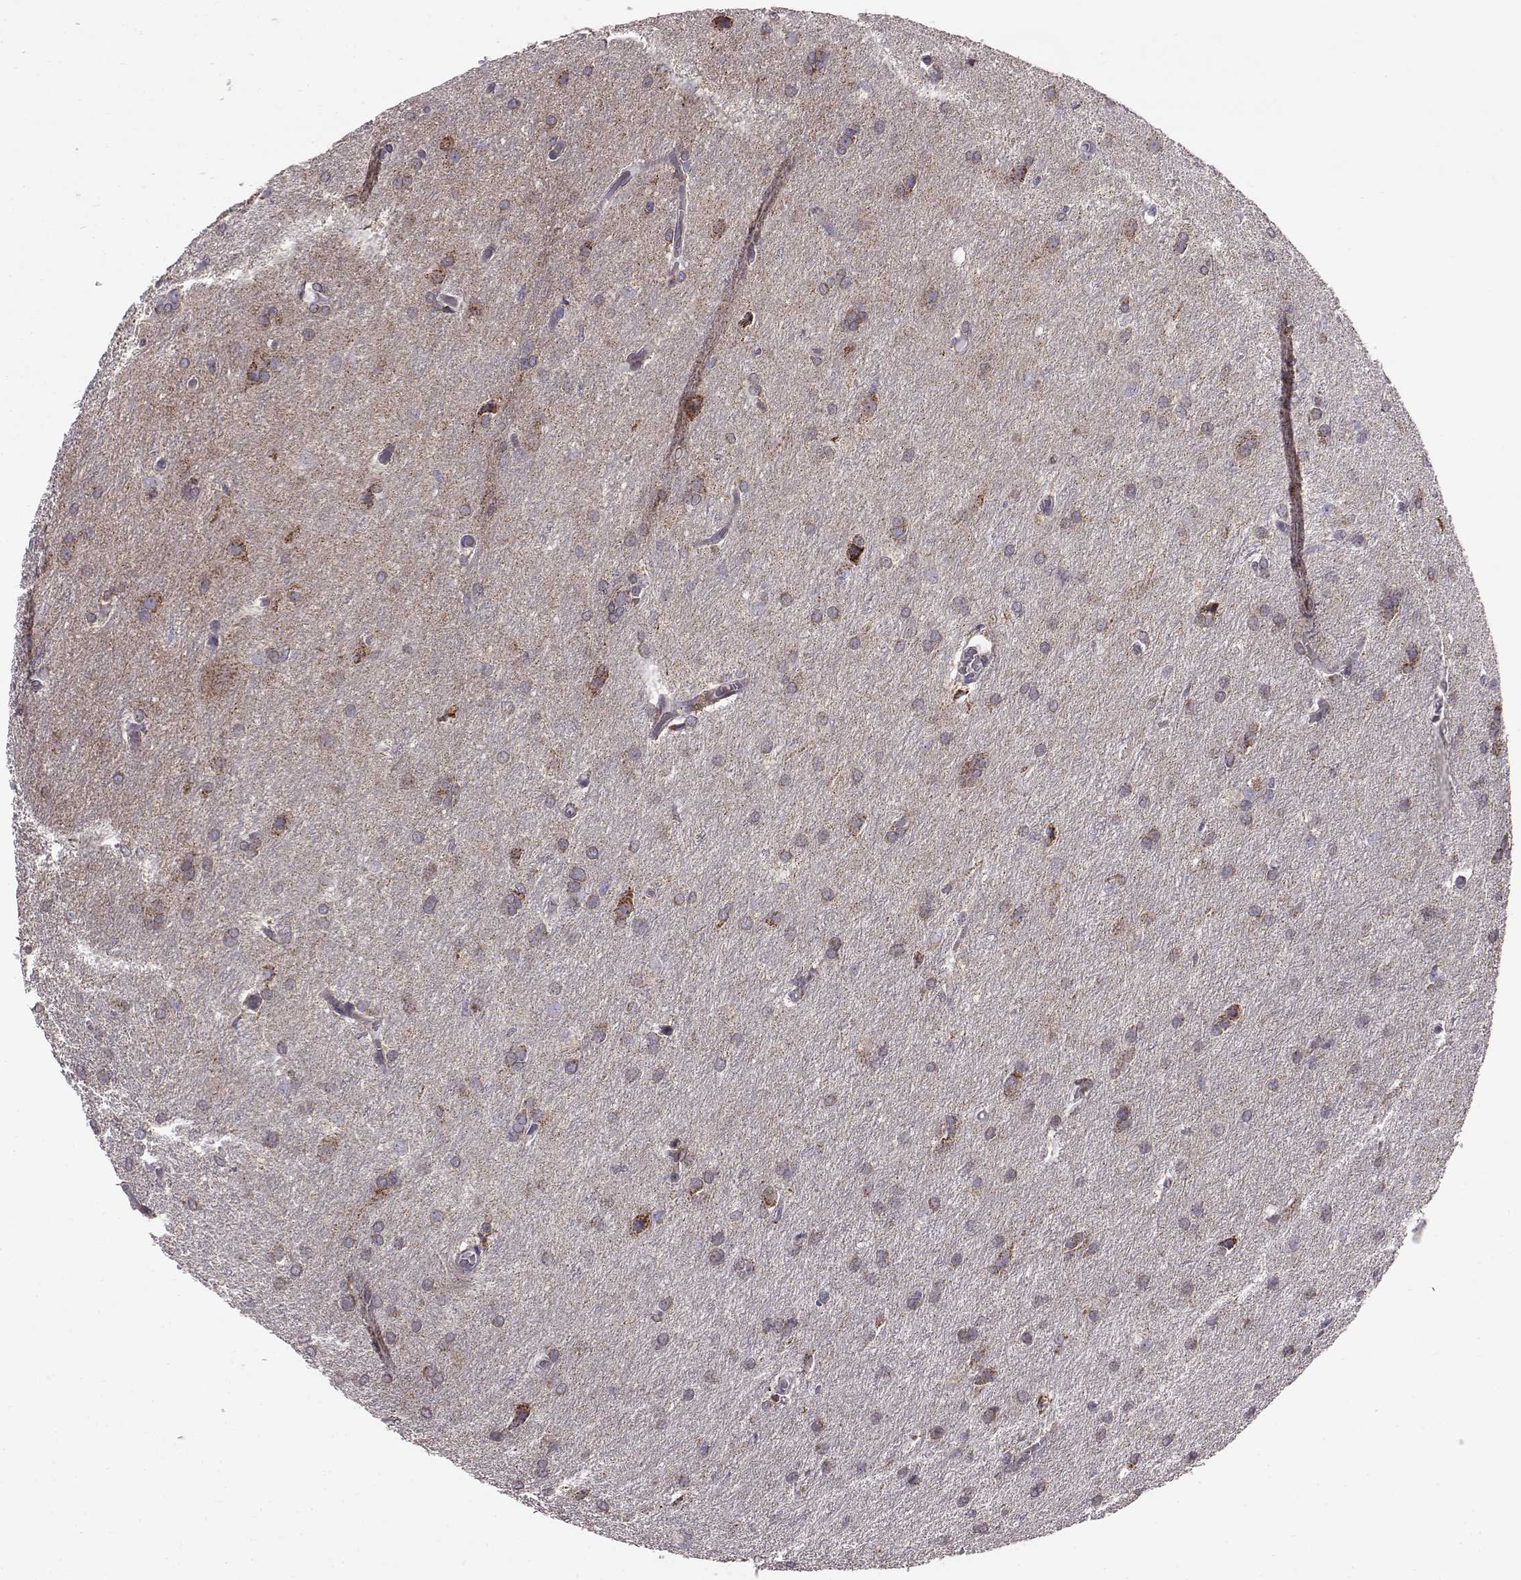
{"staining": {"intensity": "negative", "quantity": "none", "location": "none"}, "tissue": "glioma", "cell_type": "Tumor cells", "image_type": "cancer", "snomed": [{"axis": "morphology", "description": "Glioma, malignant, High grade"}, {"axis": "topography", "description": "Brain"}], "caption": "Malignant high-grade glioma was stained to show a protein in brown. There is no significant expression in tumor cells.", "gene": "FAM8A1", "patient": {"sex": "male", "age": 68}}